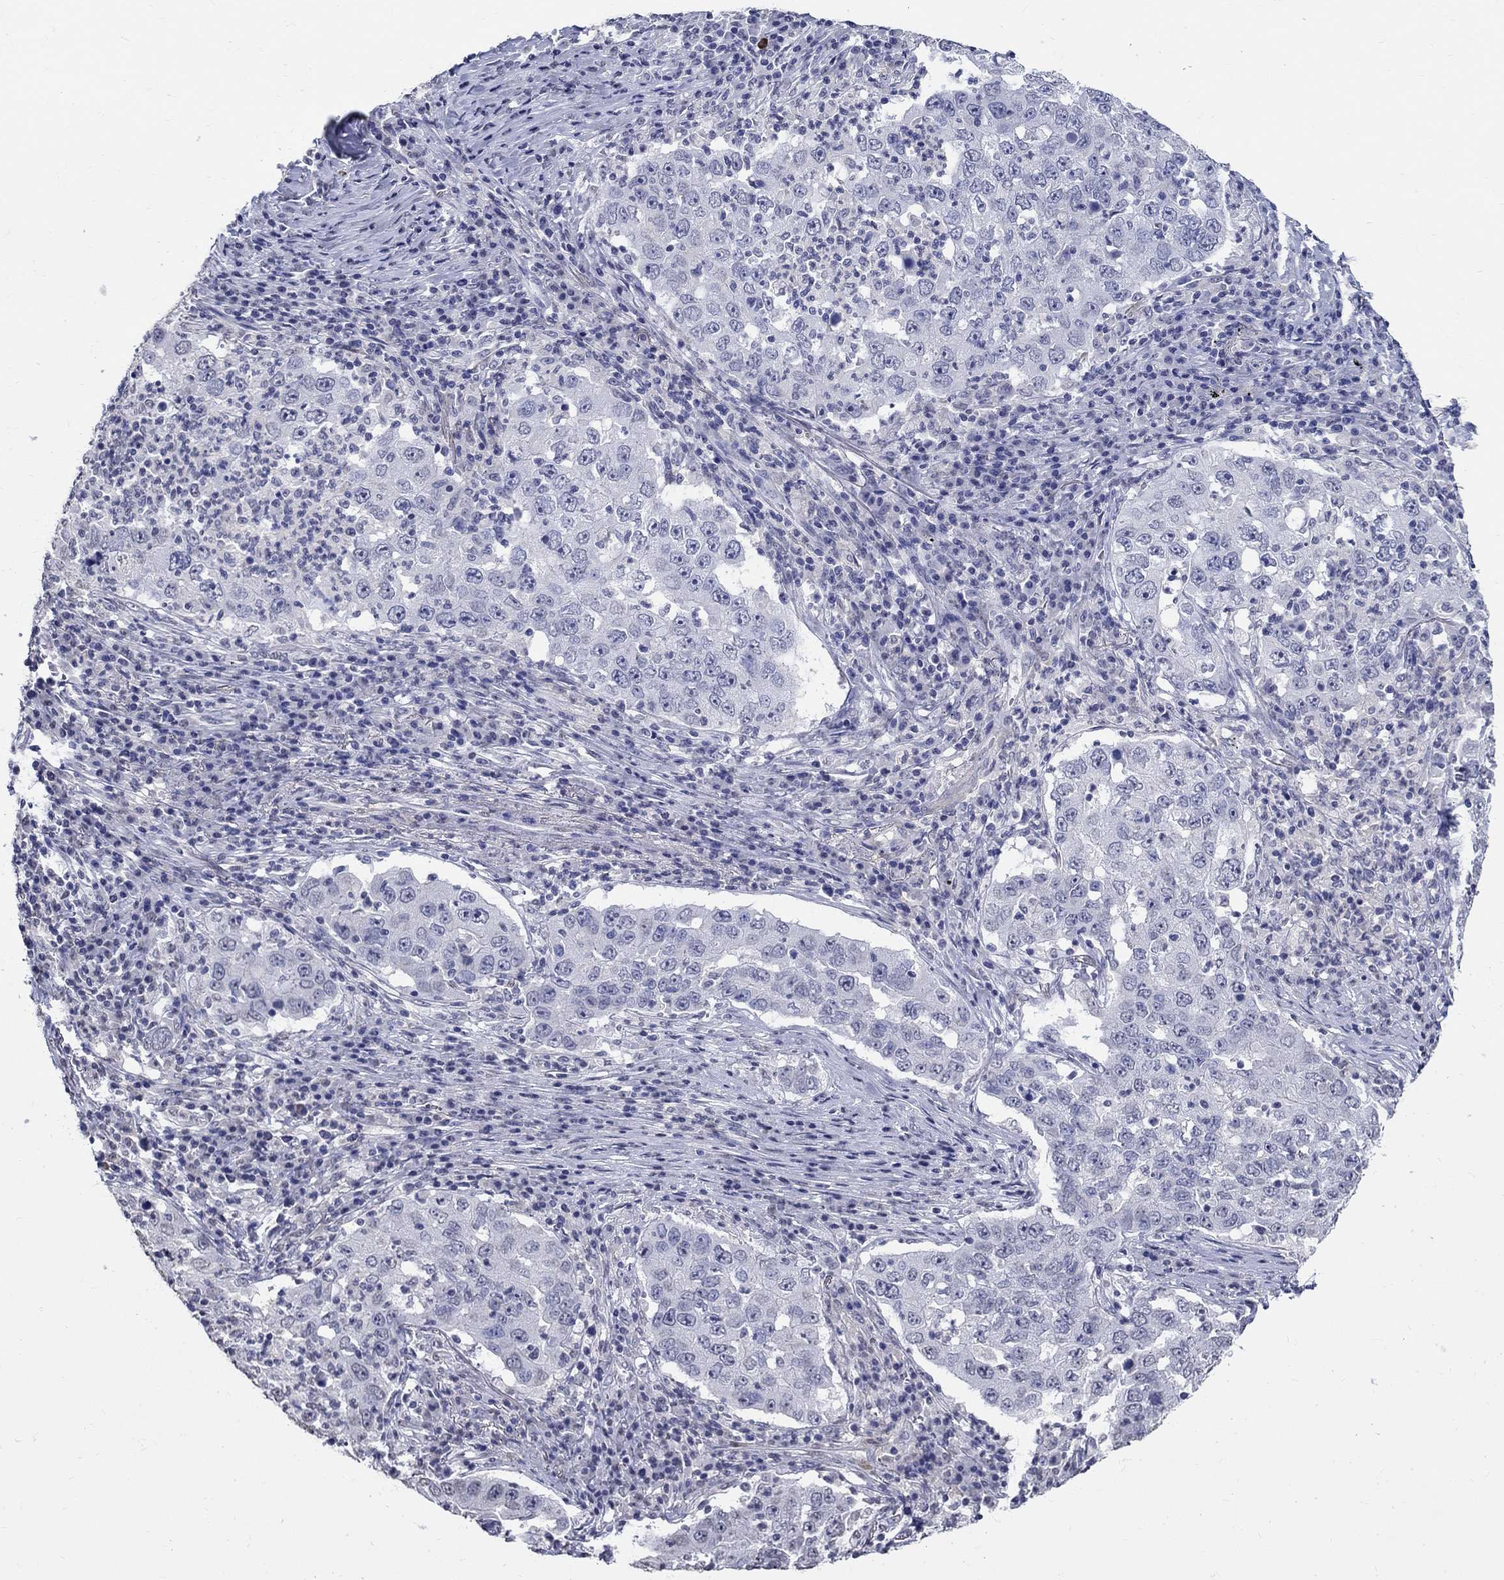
{"staining": {"intensity": "negative", "quantity": "none", "location": "none"}, "tissue": "lung cancer", "cell_type": "Tumor cells", "image_type": "cancer", "snomed": [{"axis": "morphology", "description": "Adenocarcinoma, NOS"}, {"axis": "topography", "description": "Lung"}], "caption": "Immunohistochemistry histopathology image of human adenocarcinoma (lung) stained for a protein (brown), which displays no expression in tumor cells.", "gene": "PDE1B", "patient": {"sex": "male", "age": 73}}